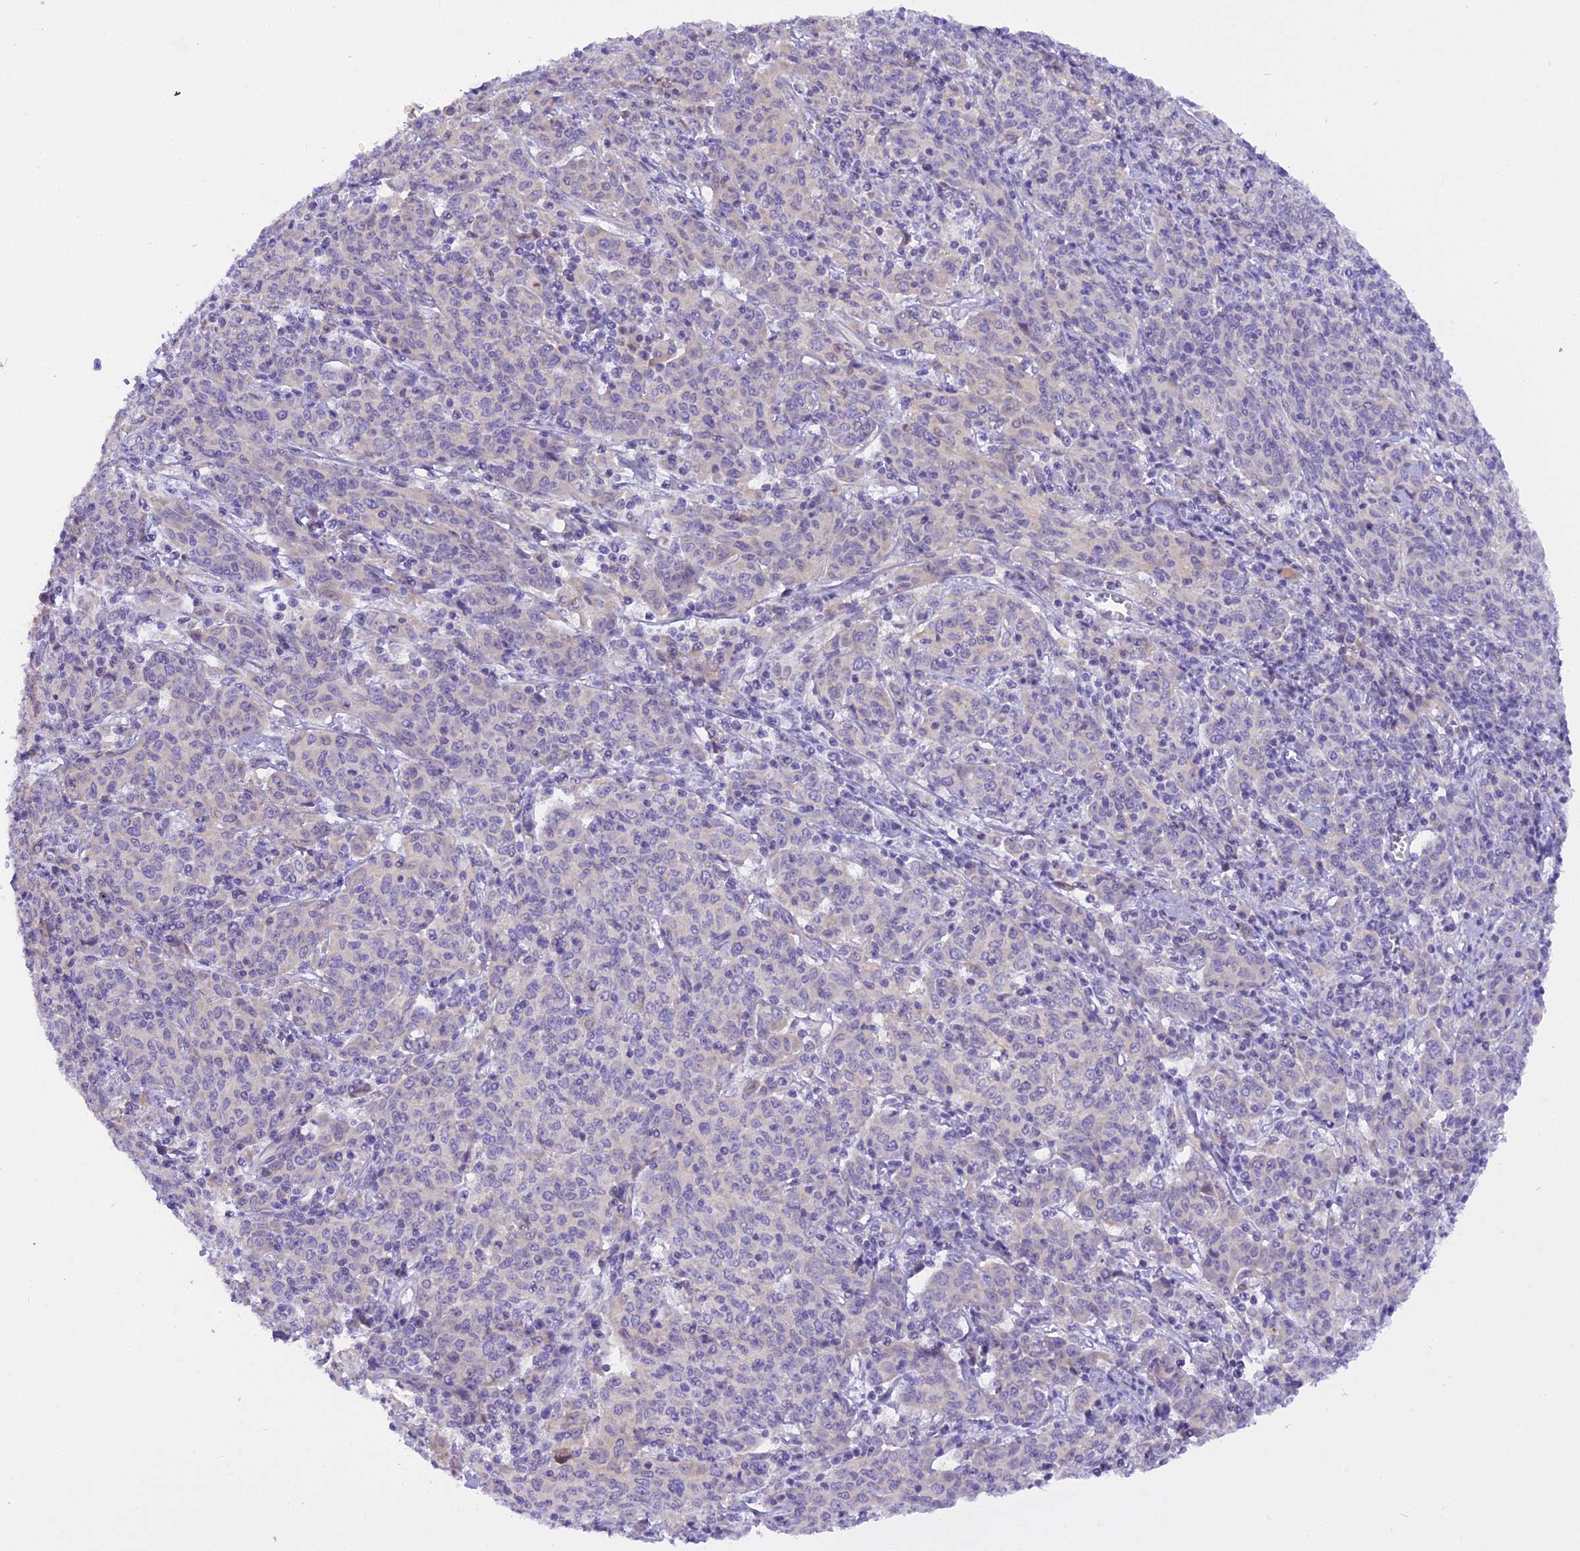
{"staining": {"intensity": "negative", "quantity": "none", "location": "none"}, "tissue": "cervical cancer", "cell_type": "Tumor cells", "image_type": "cancer", "snomed": [{"axis": "morphology", "description": "Squamous cell carcinoma, NOS"}, {"axis": "topography", "description": "Cervix"}], "caption": "This is a histopathology image of immunohistochemistry staining of cervical cancer (squamous cell carcinoma), which shows no expression in tumor cells.", "gene": "TRIM3", "patient": {"sex": "female", "age": 67}}